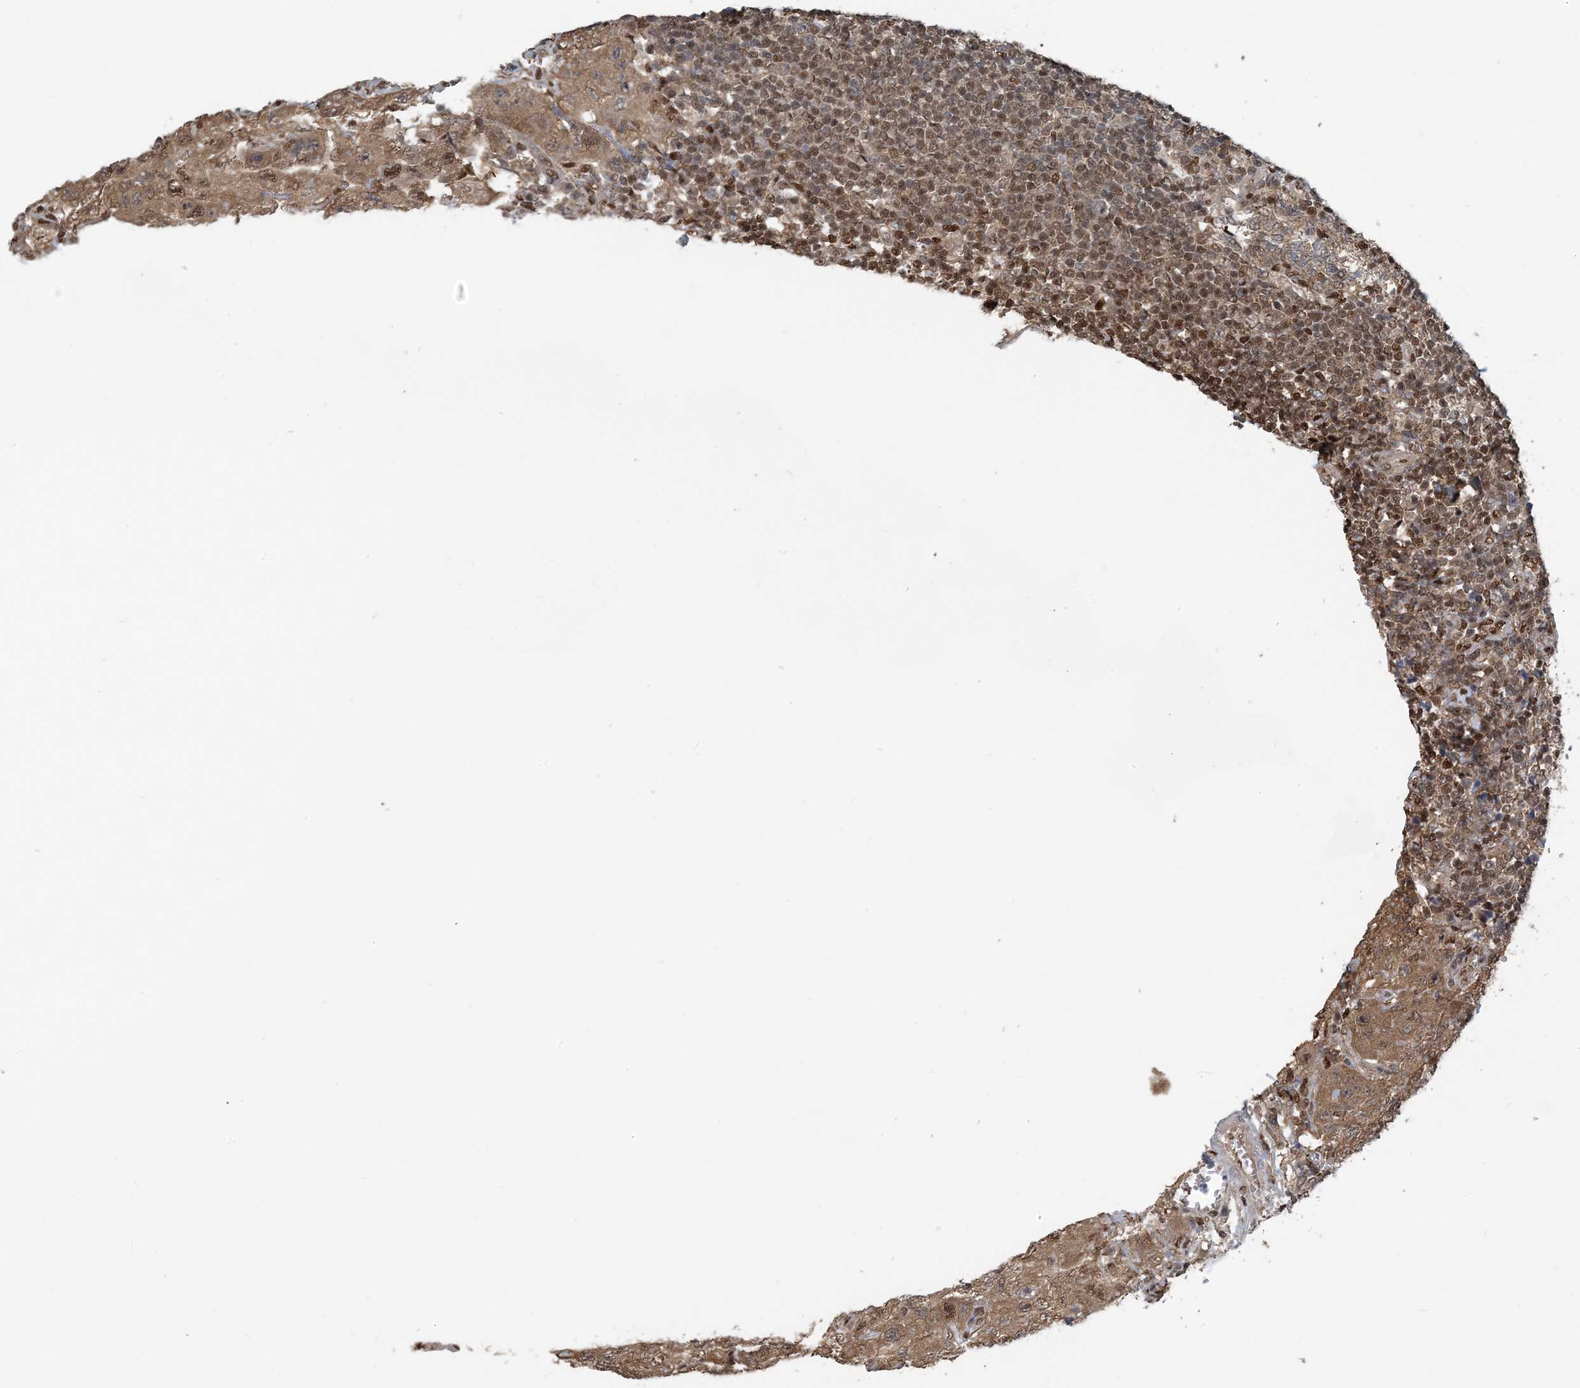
{"staining": {"intensity": "moderate", "quantity": "25%-75%", "location": "nuclear"}, "tissue": "lymph node", "cell_type": "Germinal center cells", "image_type": "normal", "snomed": [{"axis": "morphology", "description": "Normal tissue, NOS"}, {"axis": "morphology", "description": "Squamous cell carcinoma, metastatic, NOS"}, {"axis": "topography", "description": "Lymph node"}], "caption": "Moderate nuclear positivity for a protein is identified in about 25%-75% of germinal center cells of benign lymph node using IHC.", "gene": "HIKESHI", "patient": {"sex": "male", "age": 73}}